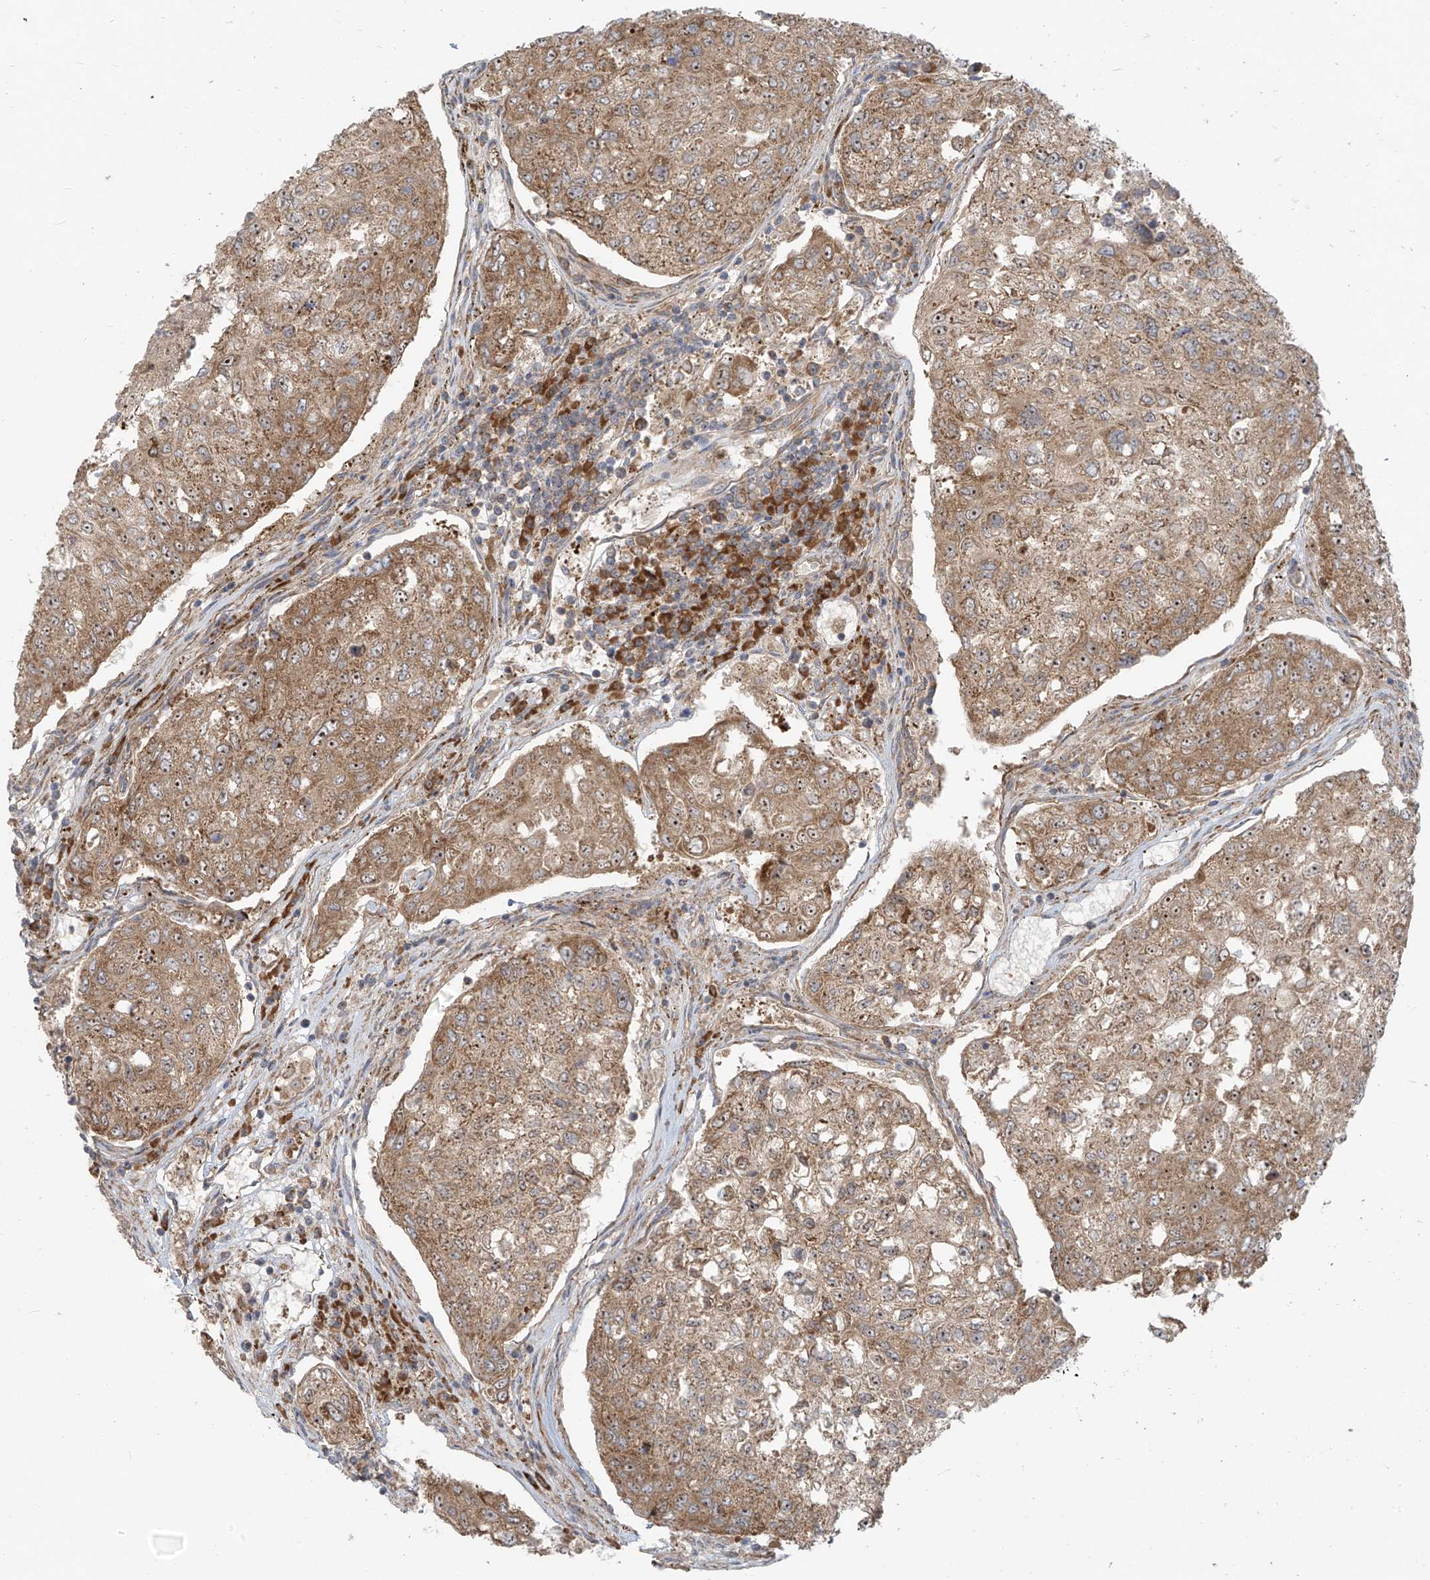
{"staining": {"intensity": "moderate", "quantity": ">75%", "location": "cytoplasmic/membranous,nuclear"}, "tissue": "urothelial cancer", "cell_type": "Tumor cells", "image_type": "cancer", "snomed": [{"axis": "morphology", "description": "Urothelial carcinoma, High grade"}, {"axis": "topography", "description": "Lymph node"}, {"axis": "topography", "description": "Urinary bladder"}], "caption": "Immunohistochemical staining of human urothelial cancer displays medium levels of moderate cytoplasmic/membranous and nuclear protein staining in about >75% of tumor cells. The staining was performed using DAB, with brown indicating positive protein expression. Nuclei are stained blue with hematoxylin.", "gene": "KATNIP", "patient": {"sex": "male", "age": 51}}